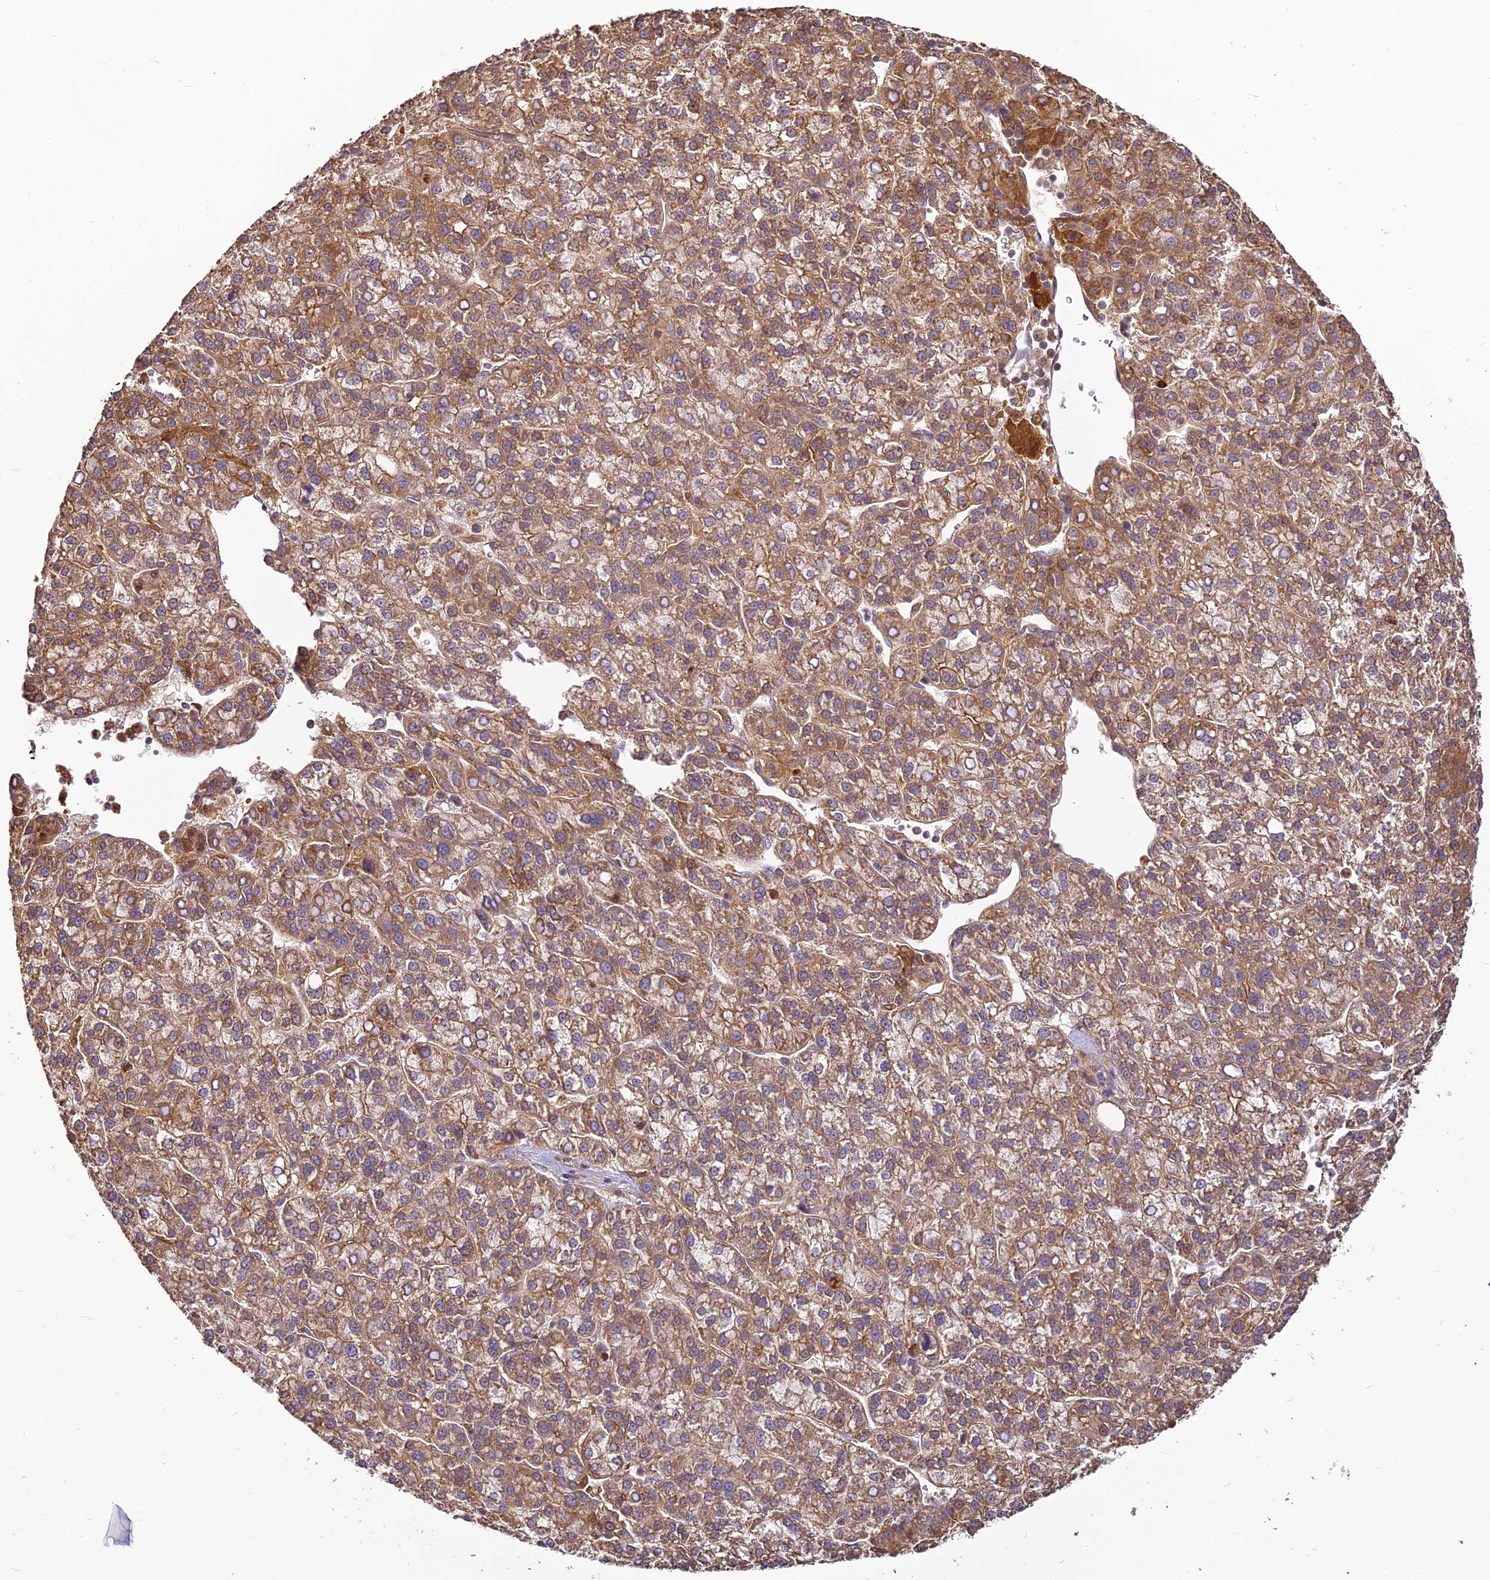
{"staining": {"intensity": "moderate", "quantity": "25%-75%", "location": "cytoplasmic/membranous"}, "tissue": "liver cancer", "cell_type": "Tumor cells", "image_type": "cancer", "snomed": [{"axis": "morphology", "description": "Carcinoma, Hepatocellular, NOS"}, {"axis": "topography", "description": "Liver"}], "caption": "Immunohistochemistry (IHC) of liver cancer demonstrates medium levels of moderate cytoplasmic/membranous positivity in about 25%-75% of tumor cells.", "gene": "BCDIN3D", "patient": {"sex": "female", "age": 58}}